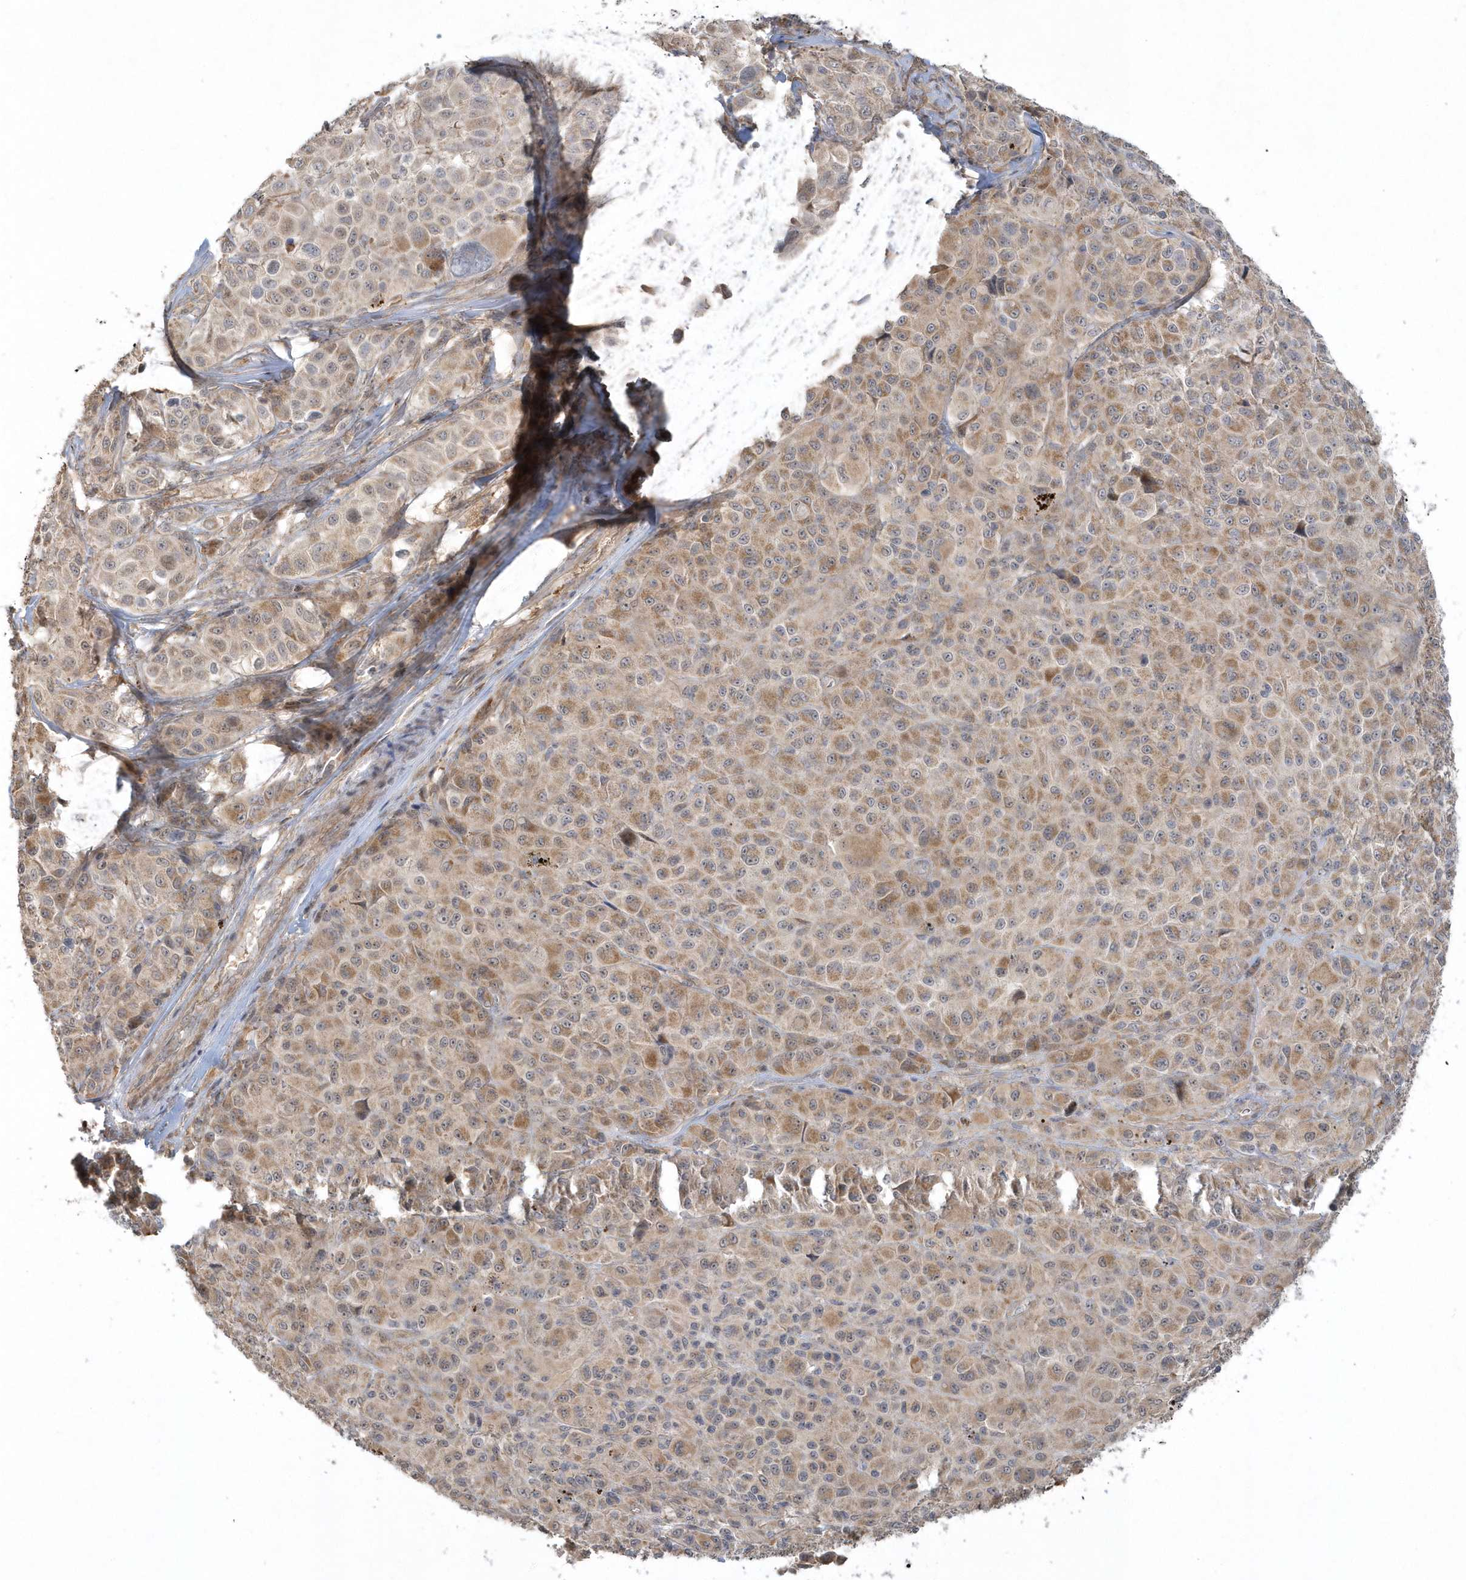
{"staining": {"intensity": "weak", "quantity": ">75%", "location": "cytoplasmic/membranous"}, "tissue": "melanoma", "cell_type": "Tumor cells", "image_type": "cancer", "snomed": [{"axis": "morphology", "description": "Malignant melanoma, NOS"}, {"axis": "topography", "description": "Skin of trunk"}], "caption": "Protein analysis of malignant melanoma tissue shows weak cytoplasmic/membranous expression in about >75% of tumor cells. The protein is shown in brown color, while the nuclei are stained blue.", "gene": "THG1L", "patient": {"sex": "male", "age": 71}}